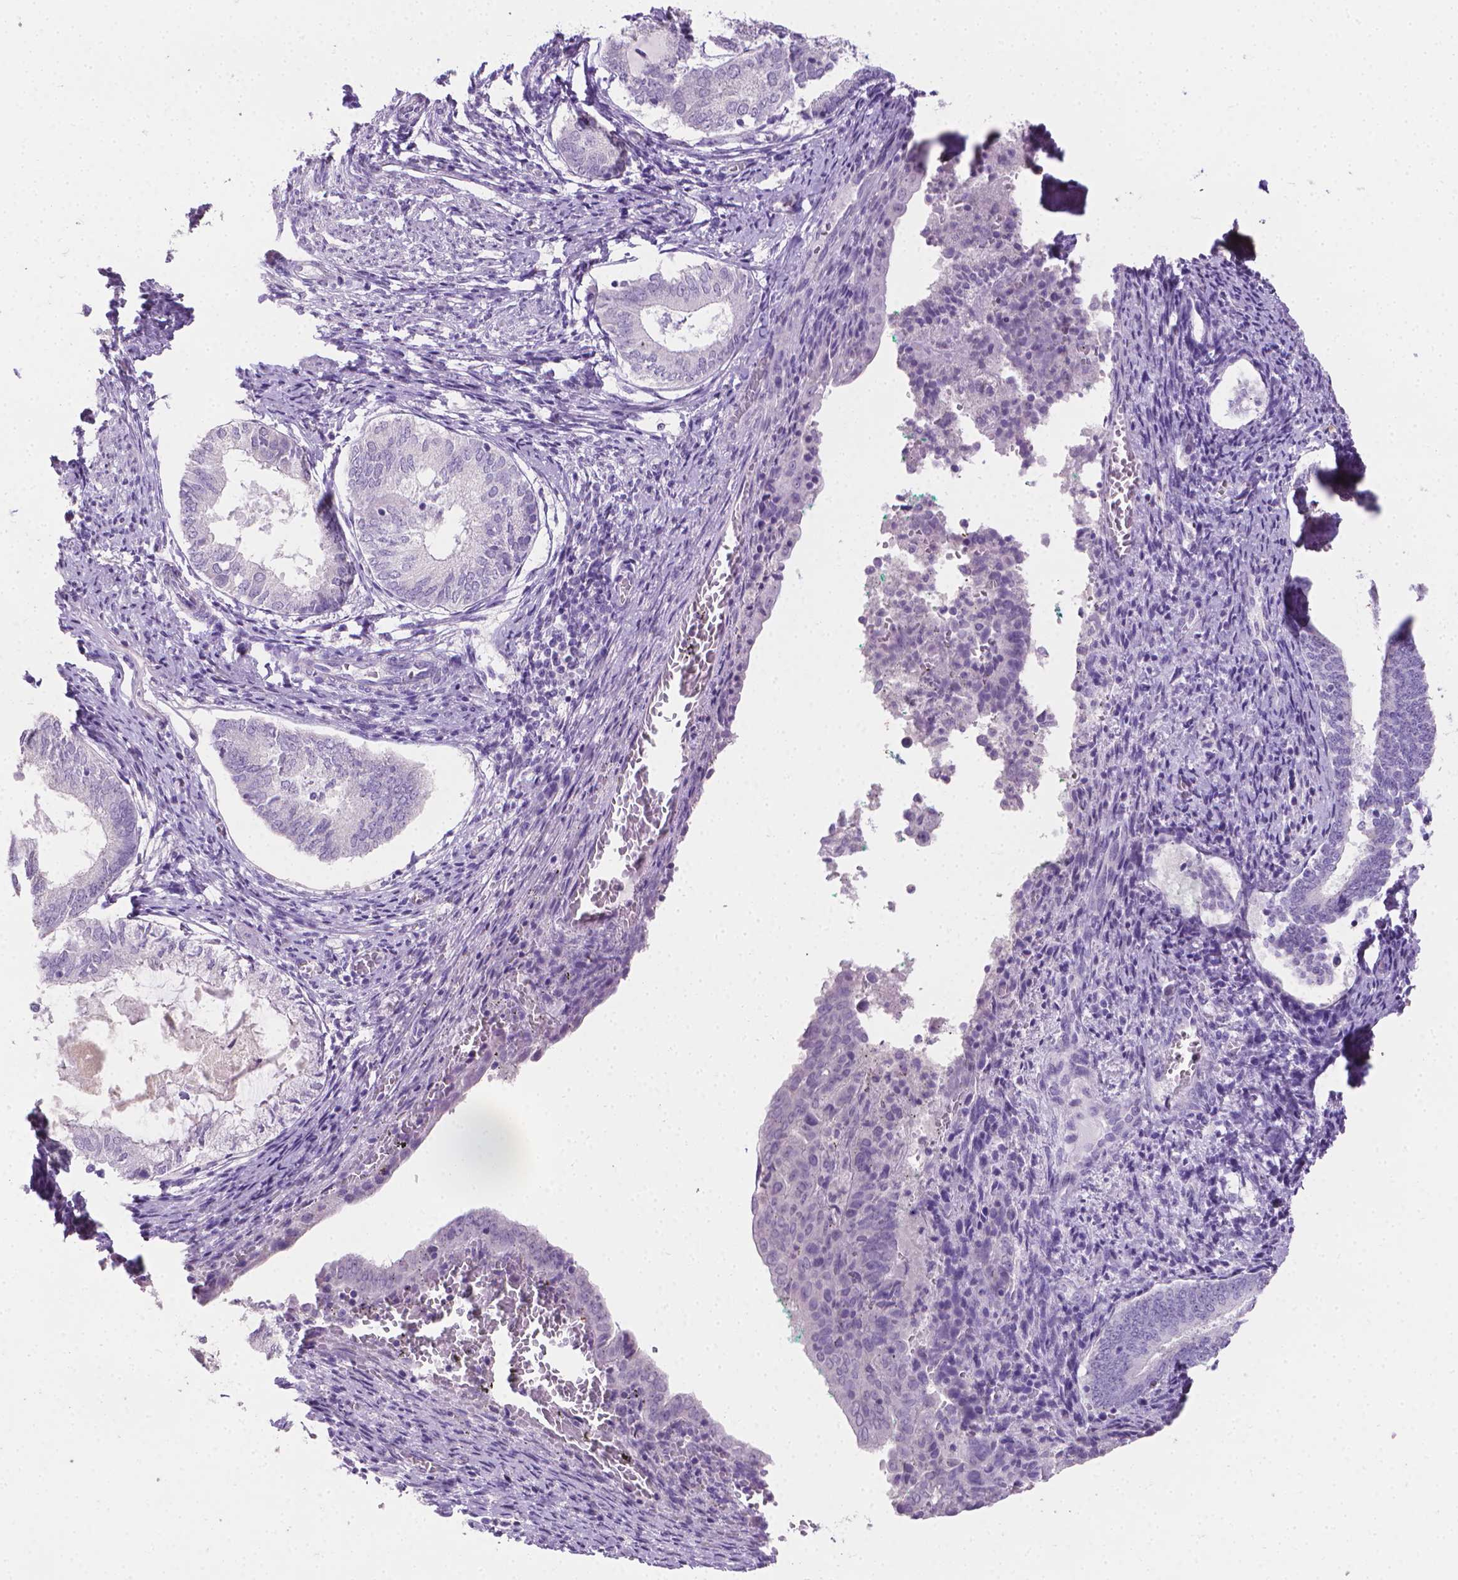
{"staining": {"intensity": "negative", "quantity": "none", "location": "none"}, "tissue": "endometrium", "cell_type": "Cells in endometrial stroma", "image_type": "normal", "snomed": [{"axis": "morphology", "description": "Normal tissue, NOS"}, {"axis": "topography", "description": "Endometrium"}], "caption": "The immunohistochemistry (IHC) photomicrograph has no significant positivity in cells in endometrial stroma of endometrium.", "gene": "TNNI2", "patient": {"sex": "female", "age": 50}}